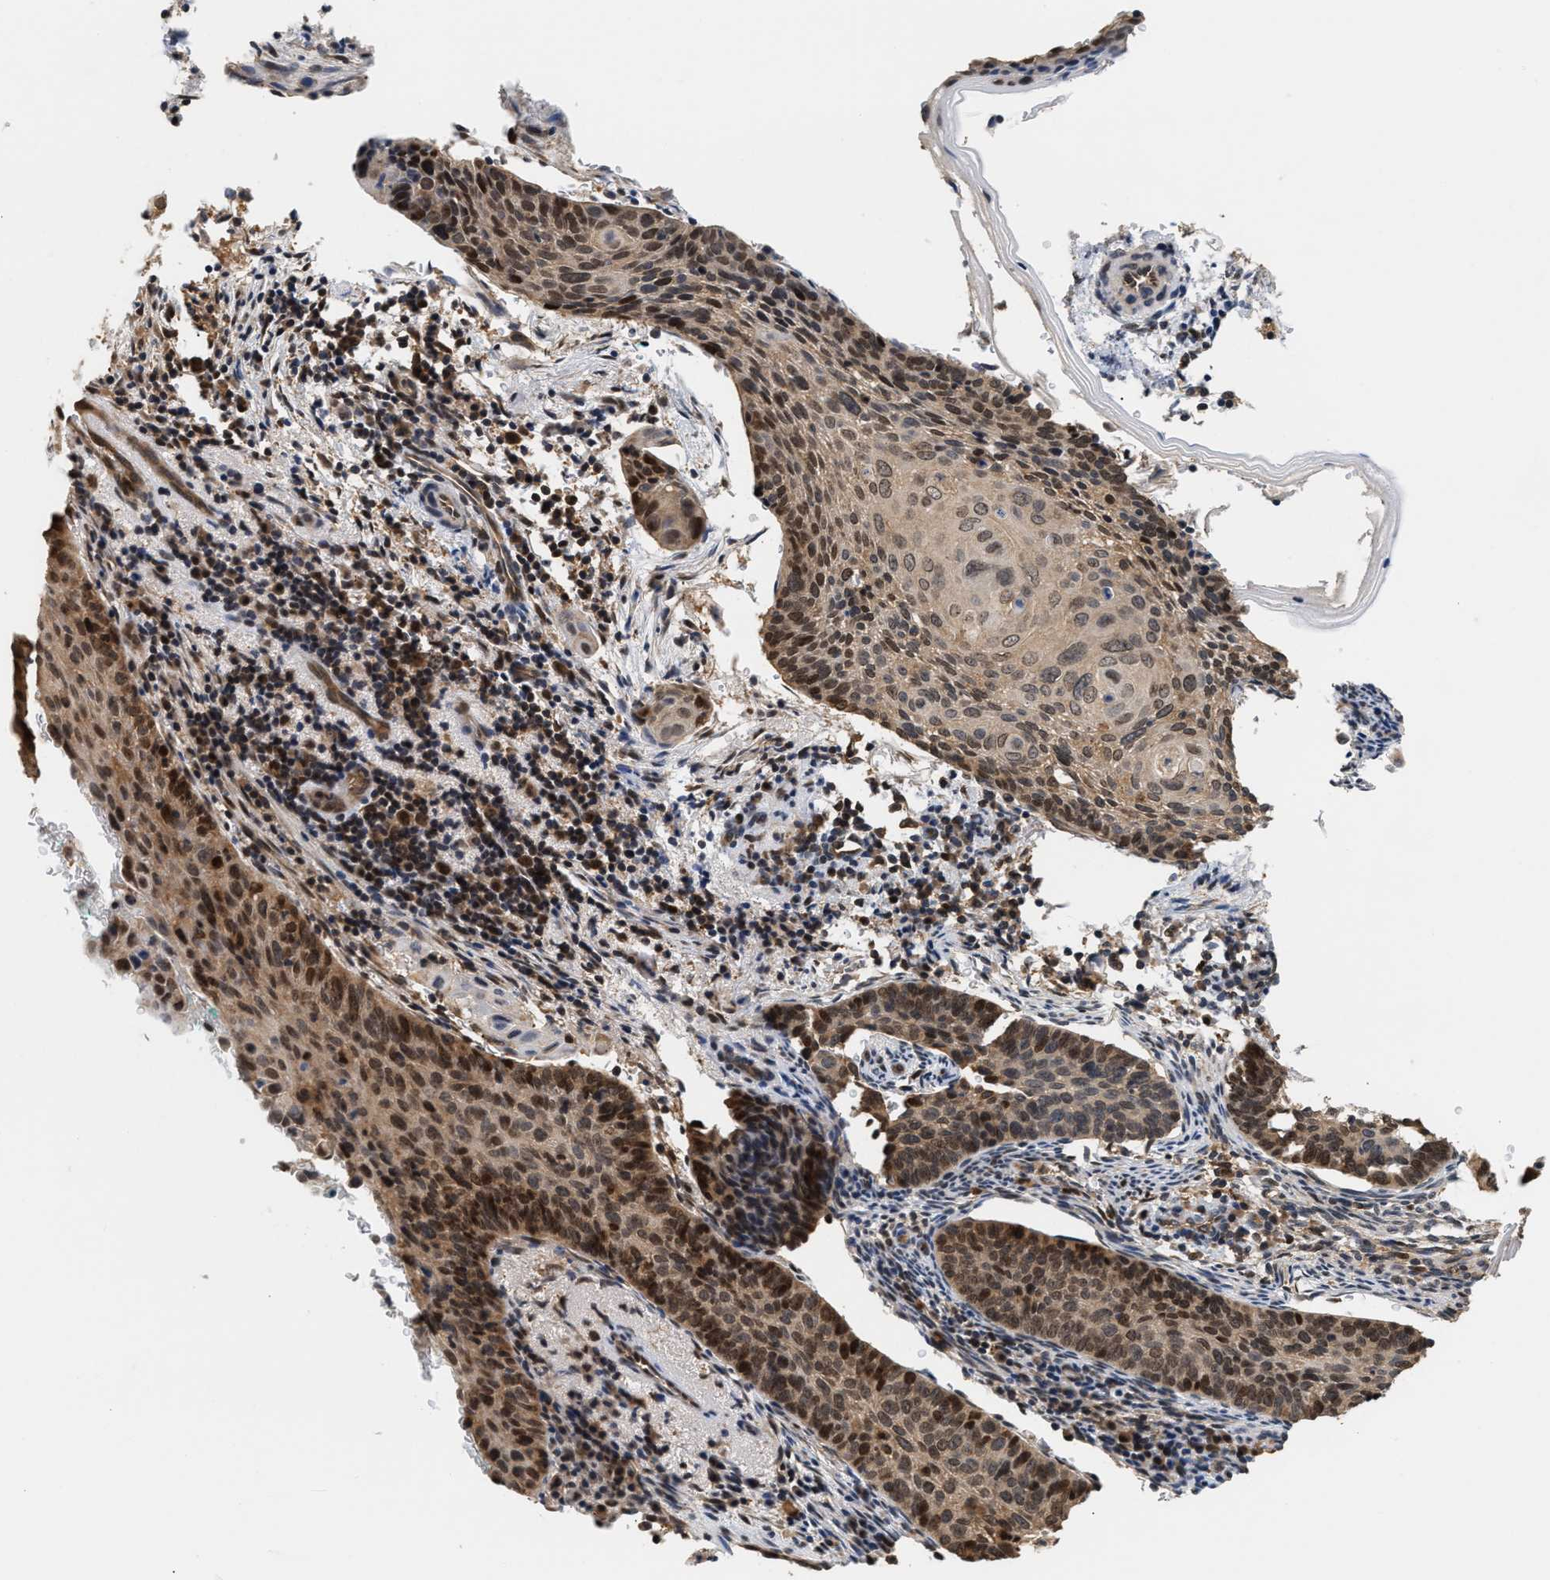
{"staining": {"intensity": "moderate", "quantity": ">75%", "location": "cytoplasmic/membranous,nuclear"}, "tissue": "cervical cancer", "cell_type": "Tumor cells", "image_type": "cancer", "snomed": [{"axis": "morphology", "description": "Squamous cell carcinoma, NOS"}, {"axis": "topography", "description": "Cervix"}], "caption": "A histopathology image of cervical cancer stained for a protein displays moderate cytoplasmic/membranous and nuclear brown staining in tumor cells.", "gene": "ABHD5", "patient": {"sex": "female", "age": 33}}